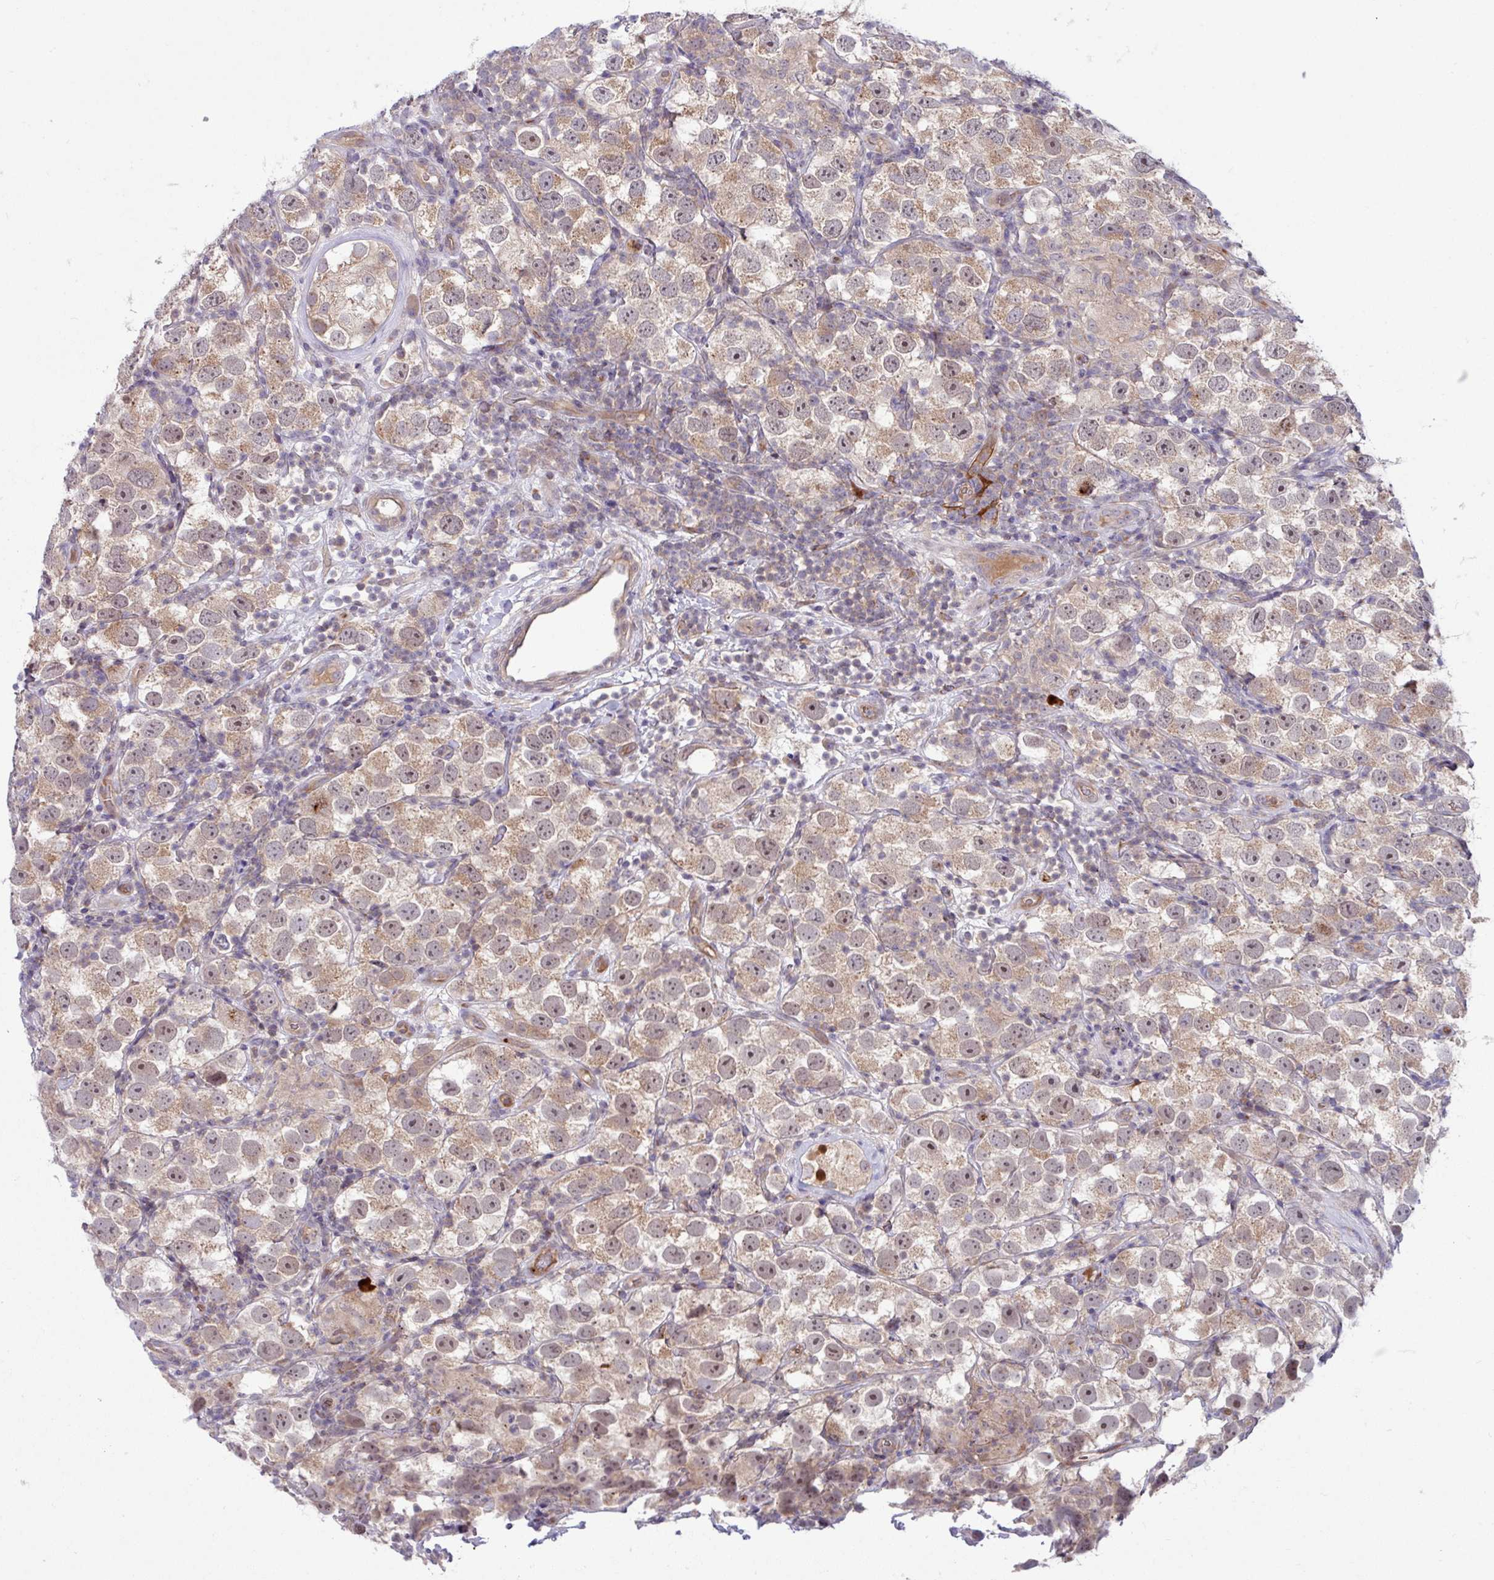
{"staining": {"intensity": "weak", "quantity": ">75%", "location": "cytoplasmic/membranous"}, "tissue": "testis cancer", "cell_type": "Tumor cells", "image_type": "cancer", "snomed": [{"axis": "morphology", "description": "Seminoma, NOS"}, {"axis": "topography", "description": "Testis"}], "caption": "Immunohistochemistry (IHC) staining of testis seminoma, which exhibits low levels of weak cytoplasmic/membranous positivity in approximately >75% of tumor cells indicating weak cytoplasmic/membranous protein staining. The staining was performed using DAB (brown) for protein detection and nuclei were counterstained in hematoxylin (blue).", "gene": "B4GALNT4", "patient": {"sex": "male", "age": 26}}